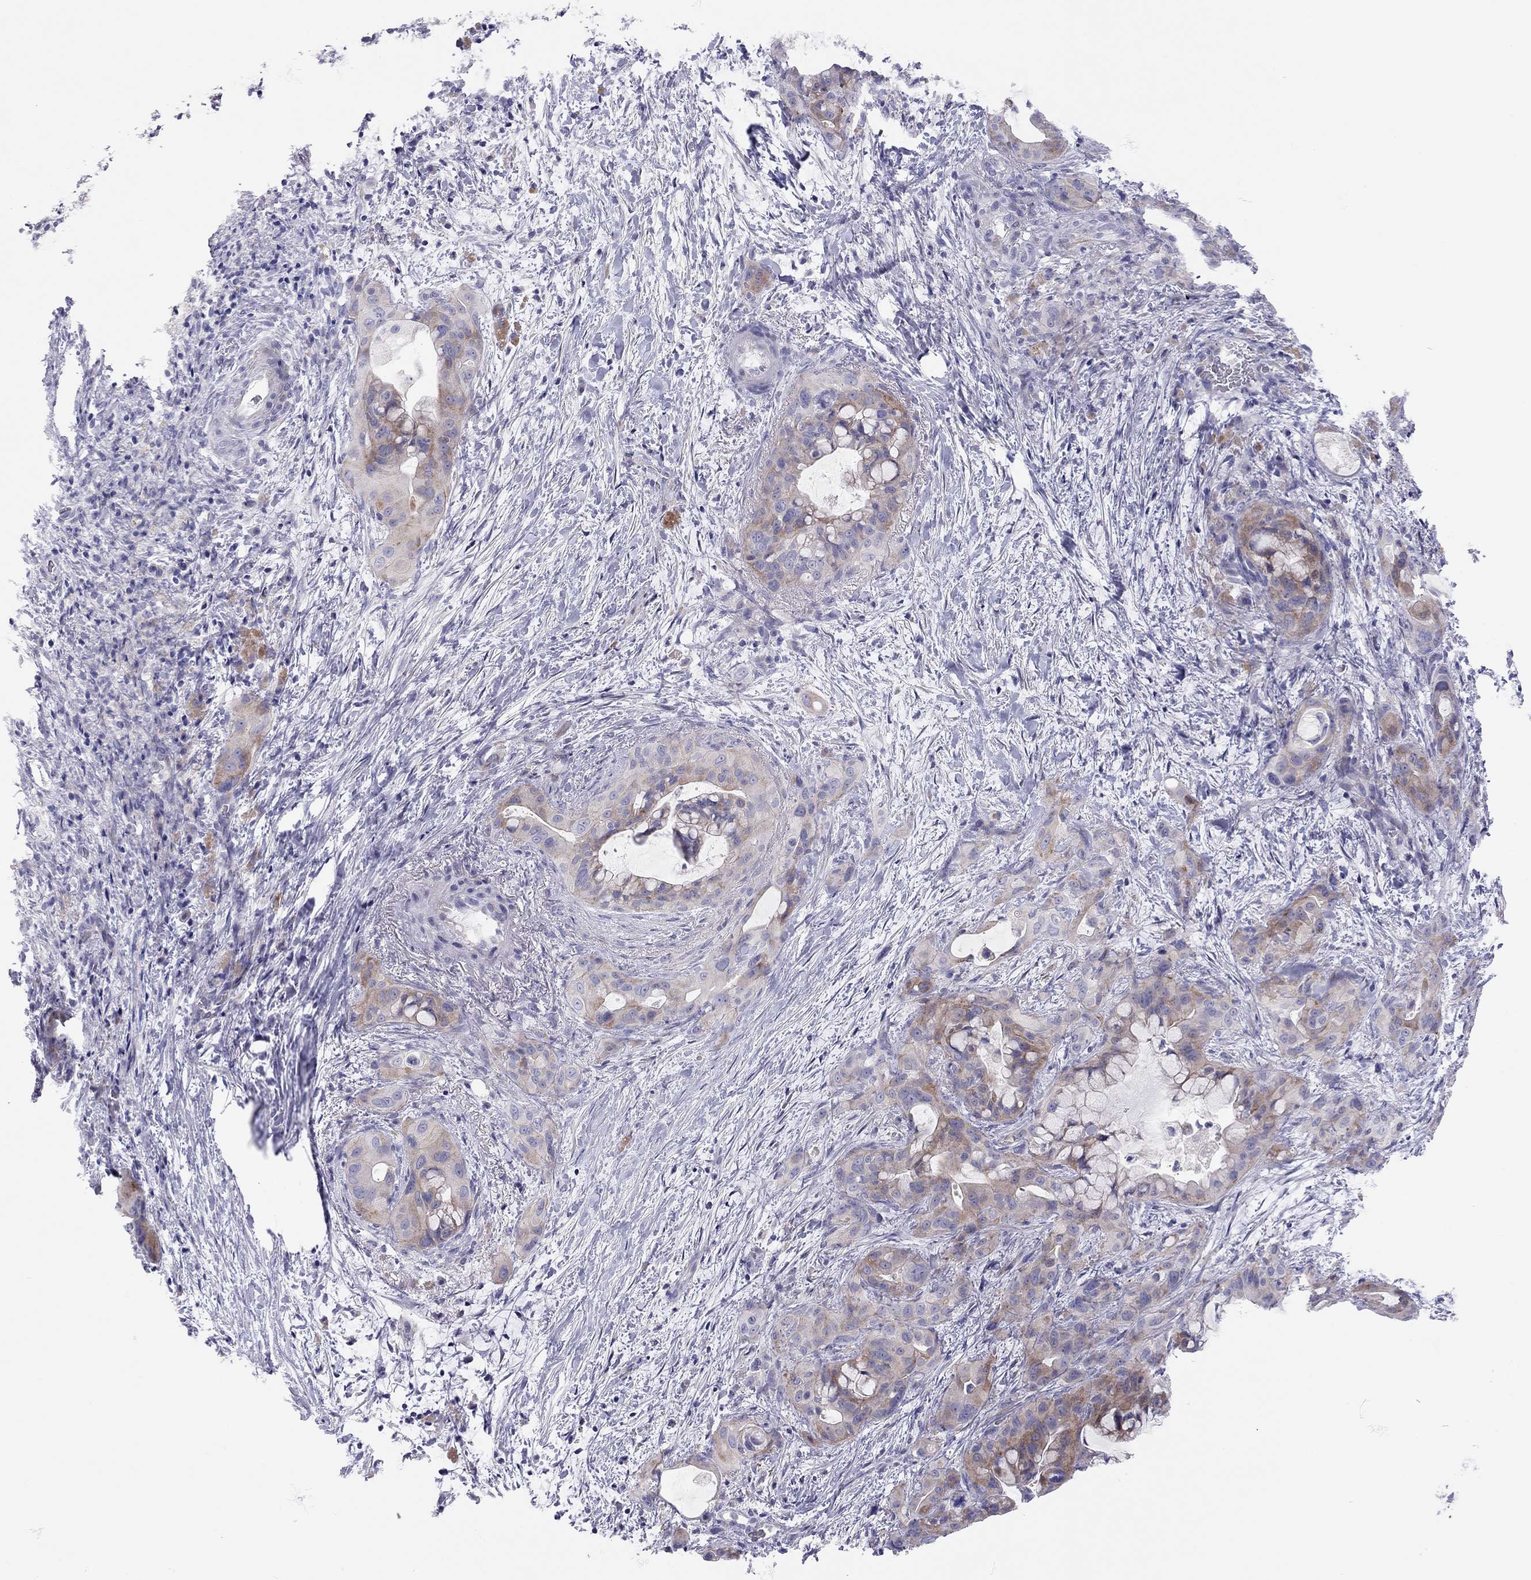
{"staining": {"intensity": "moderate", "quantity": "25%-75%", "location": "cytoplasmic/membranous"}, "tissue": "pancreatic cancer", "cell_type": "Tumor cells", "image_type": "cancer", "snomed": [{"axis": "morphology", "description": "Adenocarcinoma, NOS"}, {"axis": "topography", "description": "Pancreas"}], "caption": "Immunohistochemical staining of pancreatic cancer (adenocarcinoma) displays medium levels of moderate cytoplasmic/membranous staining in approximately 25%-75% of tumor cells.", "gene": "SCARB1", "patient": {"sex": "male", "age": 71}}